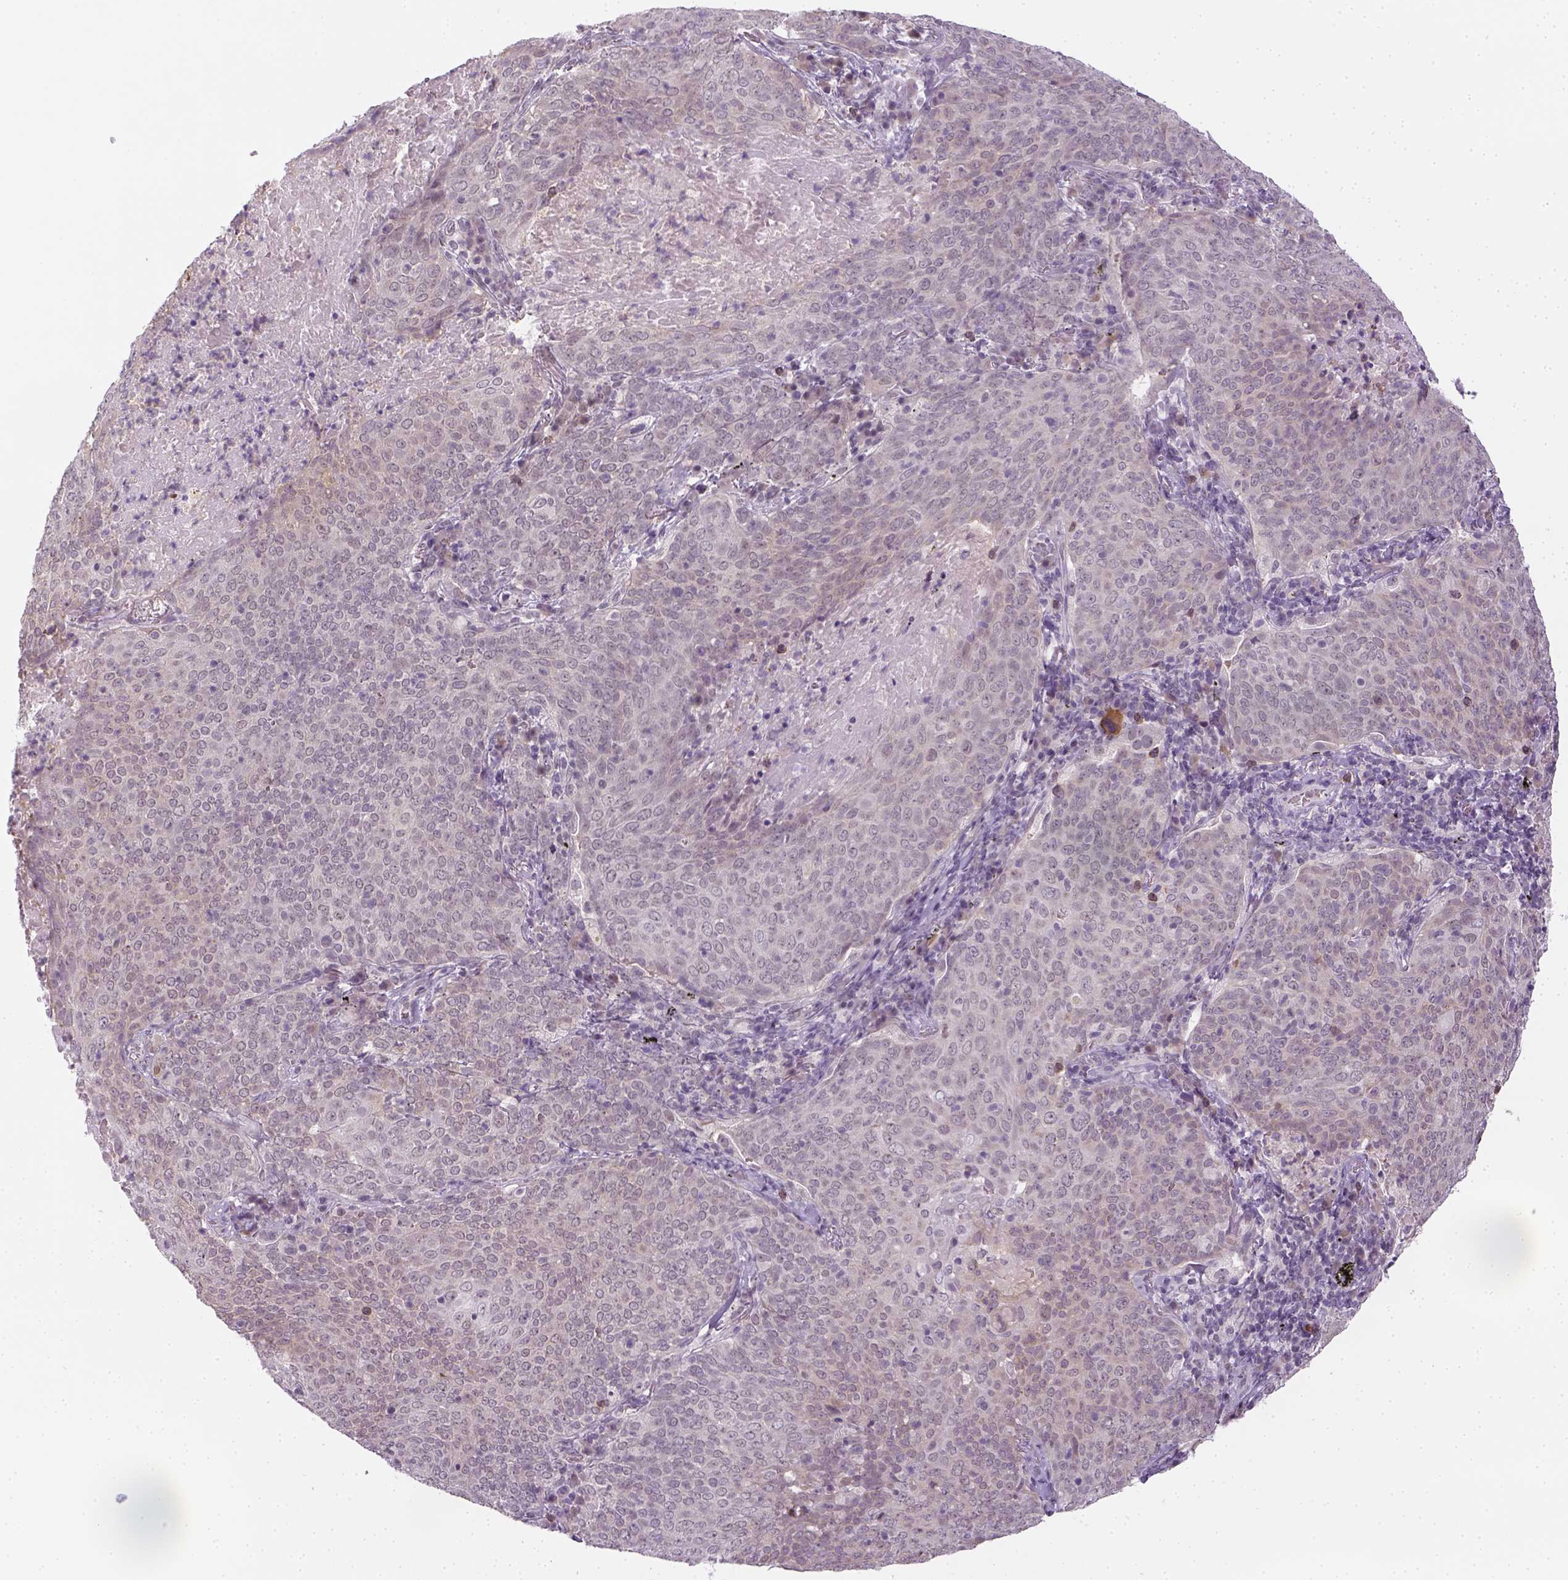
{"staining": {"intensity": "negative", "quantity": "none", "location": "none"}, "tissue": "lung cancer", "cell_type": "Tumor cells", "image_type": "cancer", "snomed": [{"axis": "morphology", "description": "Squamous cell carcinoma, NOS"}, {"axis": "topography", "description": "Lung"}], "caption": "A micrograph of human lung cancer is negative for staining in tumor cells. (DAB (3,3'-diaminobenzidine) immunohistochemistry (IHC) with hematoxylin counter stain).", "gene": "MAGEB3", "patient": {"sex": "male", "age": 82}}